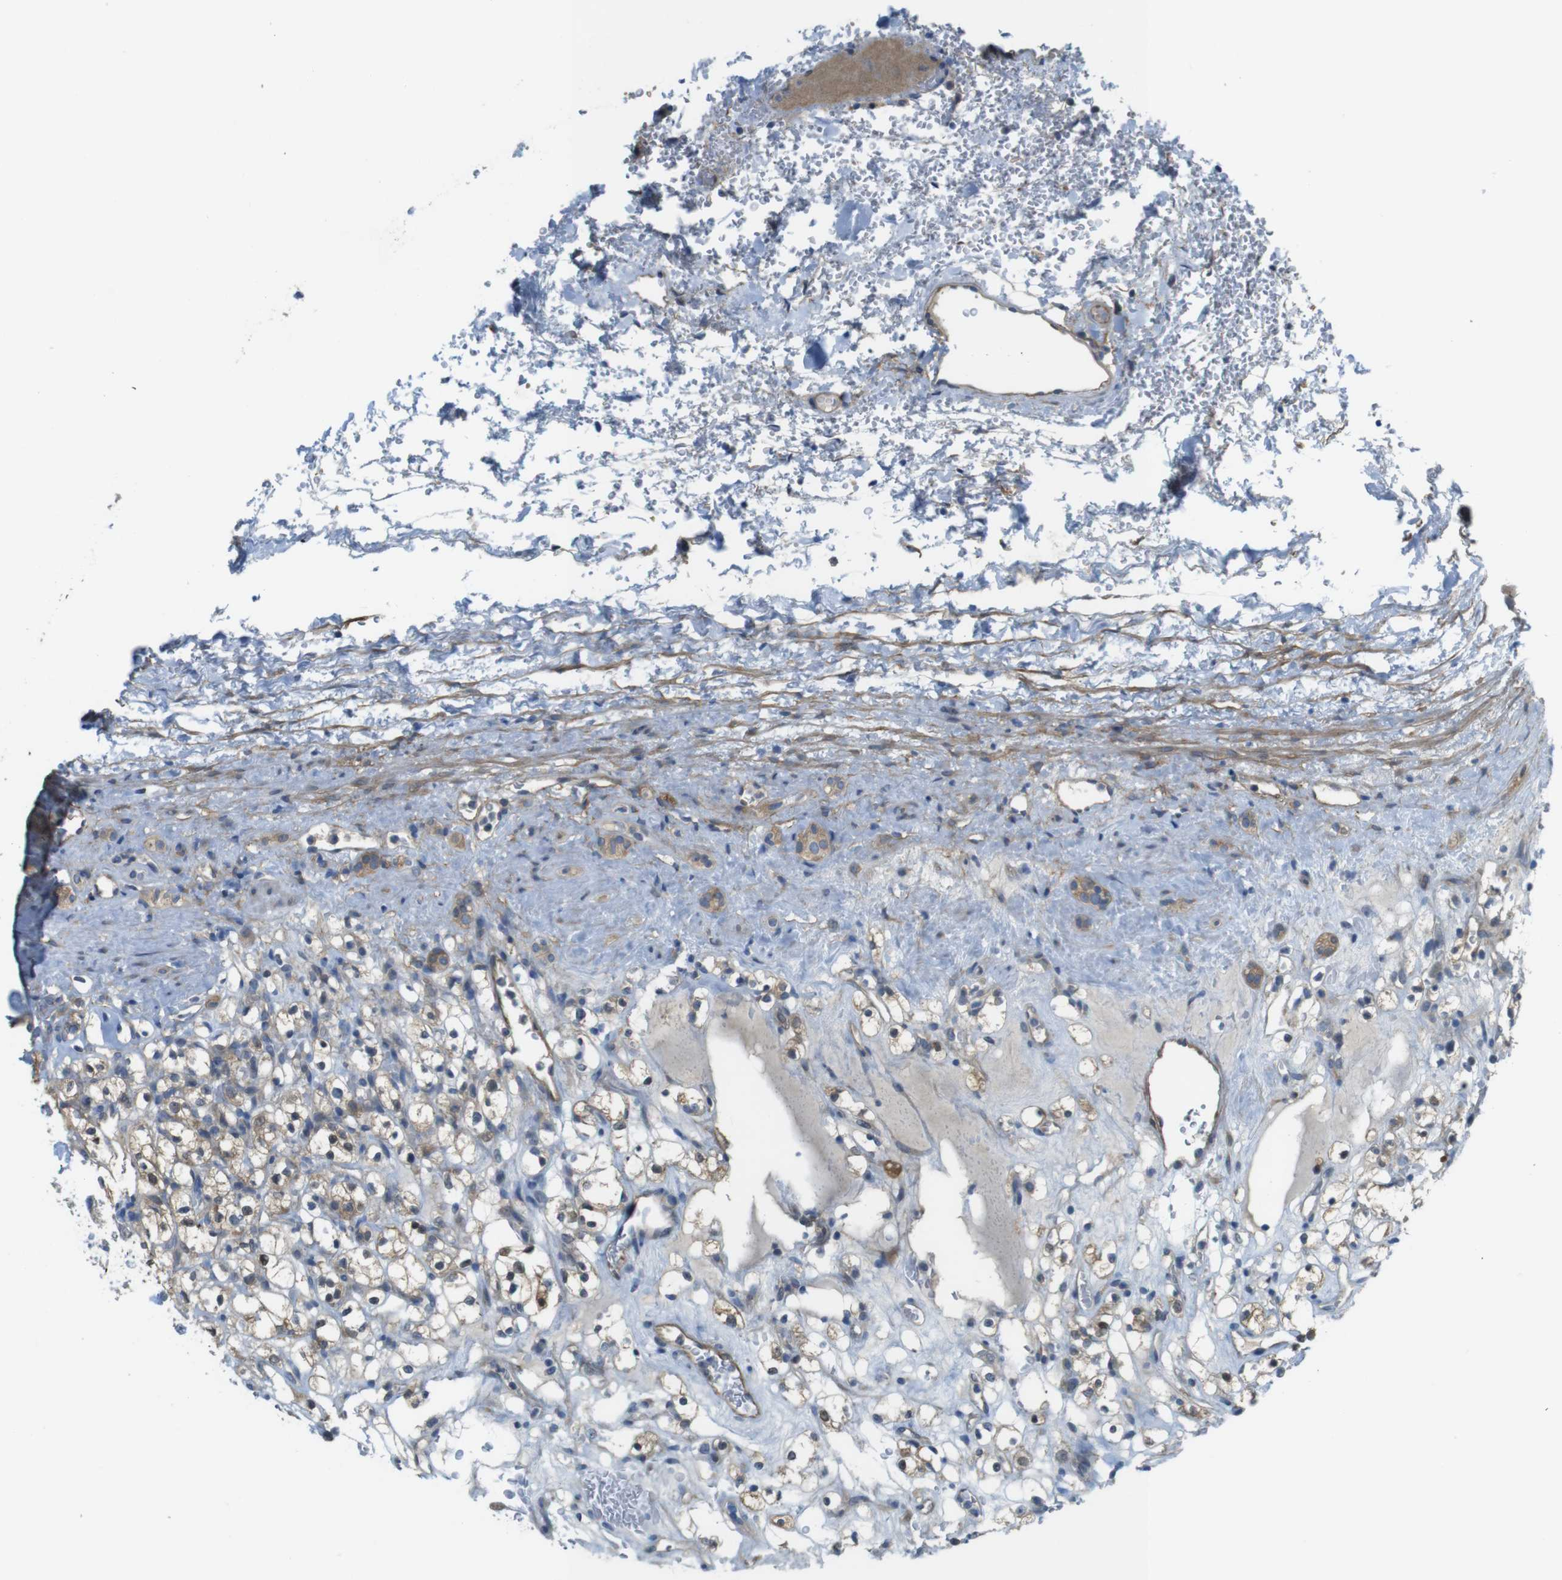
{"staining": {"intensity": "weak", "quantity": ">75%", "location": "cytoplasmic/membranous"}, "tissue": "renal cancer", "cell_type": "Tumor cells", "image_type": "cancer", "snomed": [{"axis": "morphology", "description": "Normal tissue, NOS"}, {"axis": "morphology", "description": "Adenocarcinoma, NOS"}, {"axis": "topography", "description": "Kidney"}], "caption": "Brown immunohistochemical staining in human renal cancer (adenocarcinoma) reveals weak cytoplasmic/membranous expression in about >75% of tumor cells.", "gene": "ABHD15", "patient": {"sex": "female", "age": 72}}